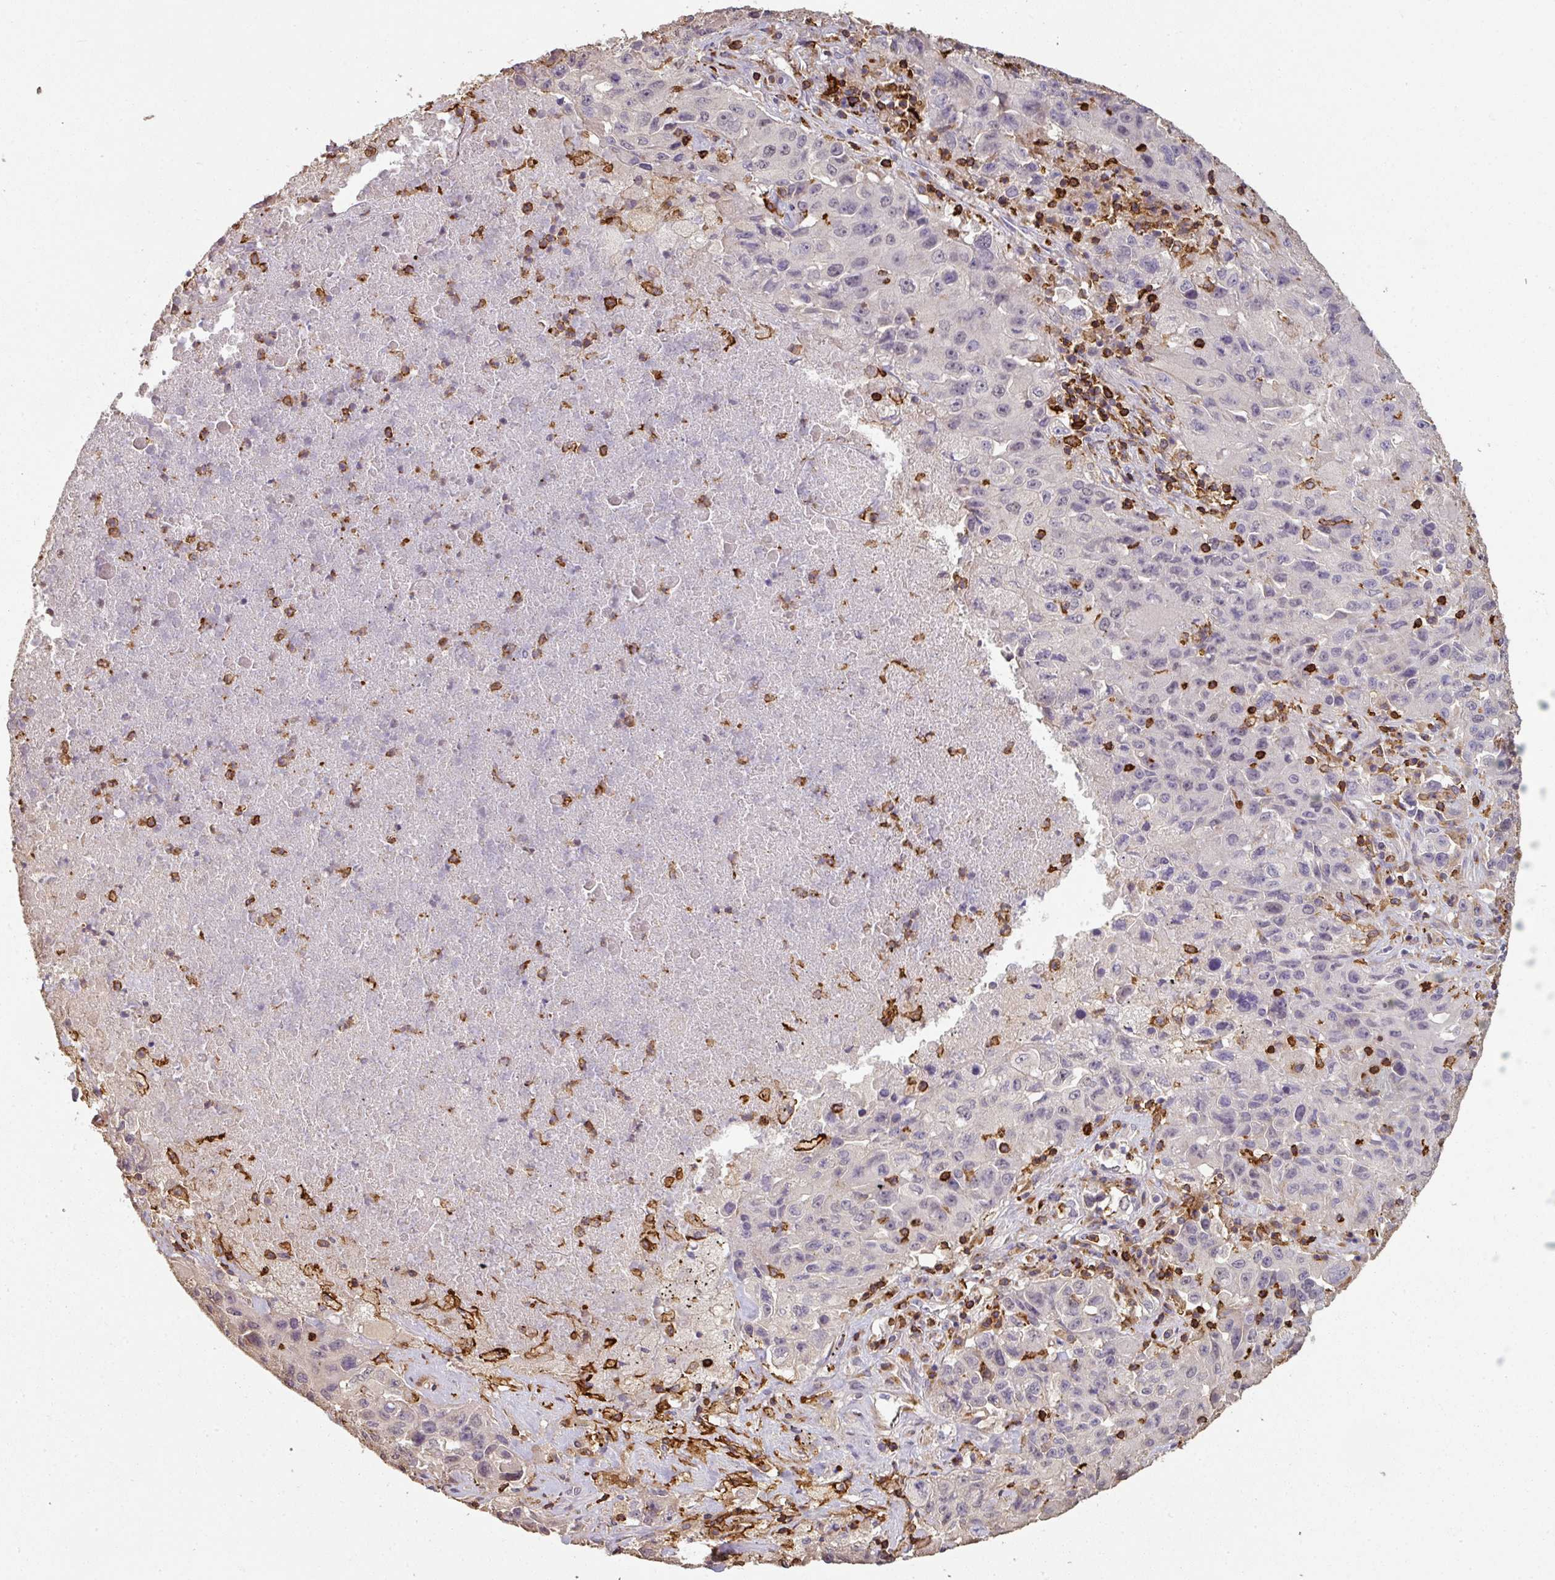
{"staining": {"intensity": "negative", "quantity": "none", "location": "none"}, "tissue": "lung cancer", "cell_type": "Tumor cells", "image_type": "cancer", "snomed": [{"axis": "morphology", "description": "Squamous cell carcinoma, NOS"}, {"axis": "topography", "description": "Lung"}], "caption": "A histopathology image of squamous cell carcinoma (lung) stained for a protein displays no brown staining in tumor cells.", "gene": "OLFML2B", "patient": {"sex": "male", "age": 63}}